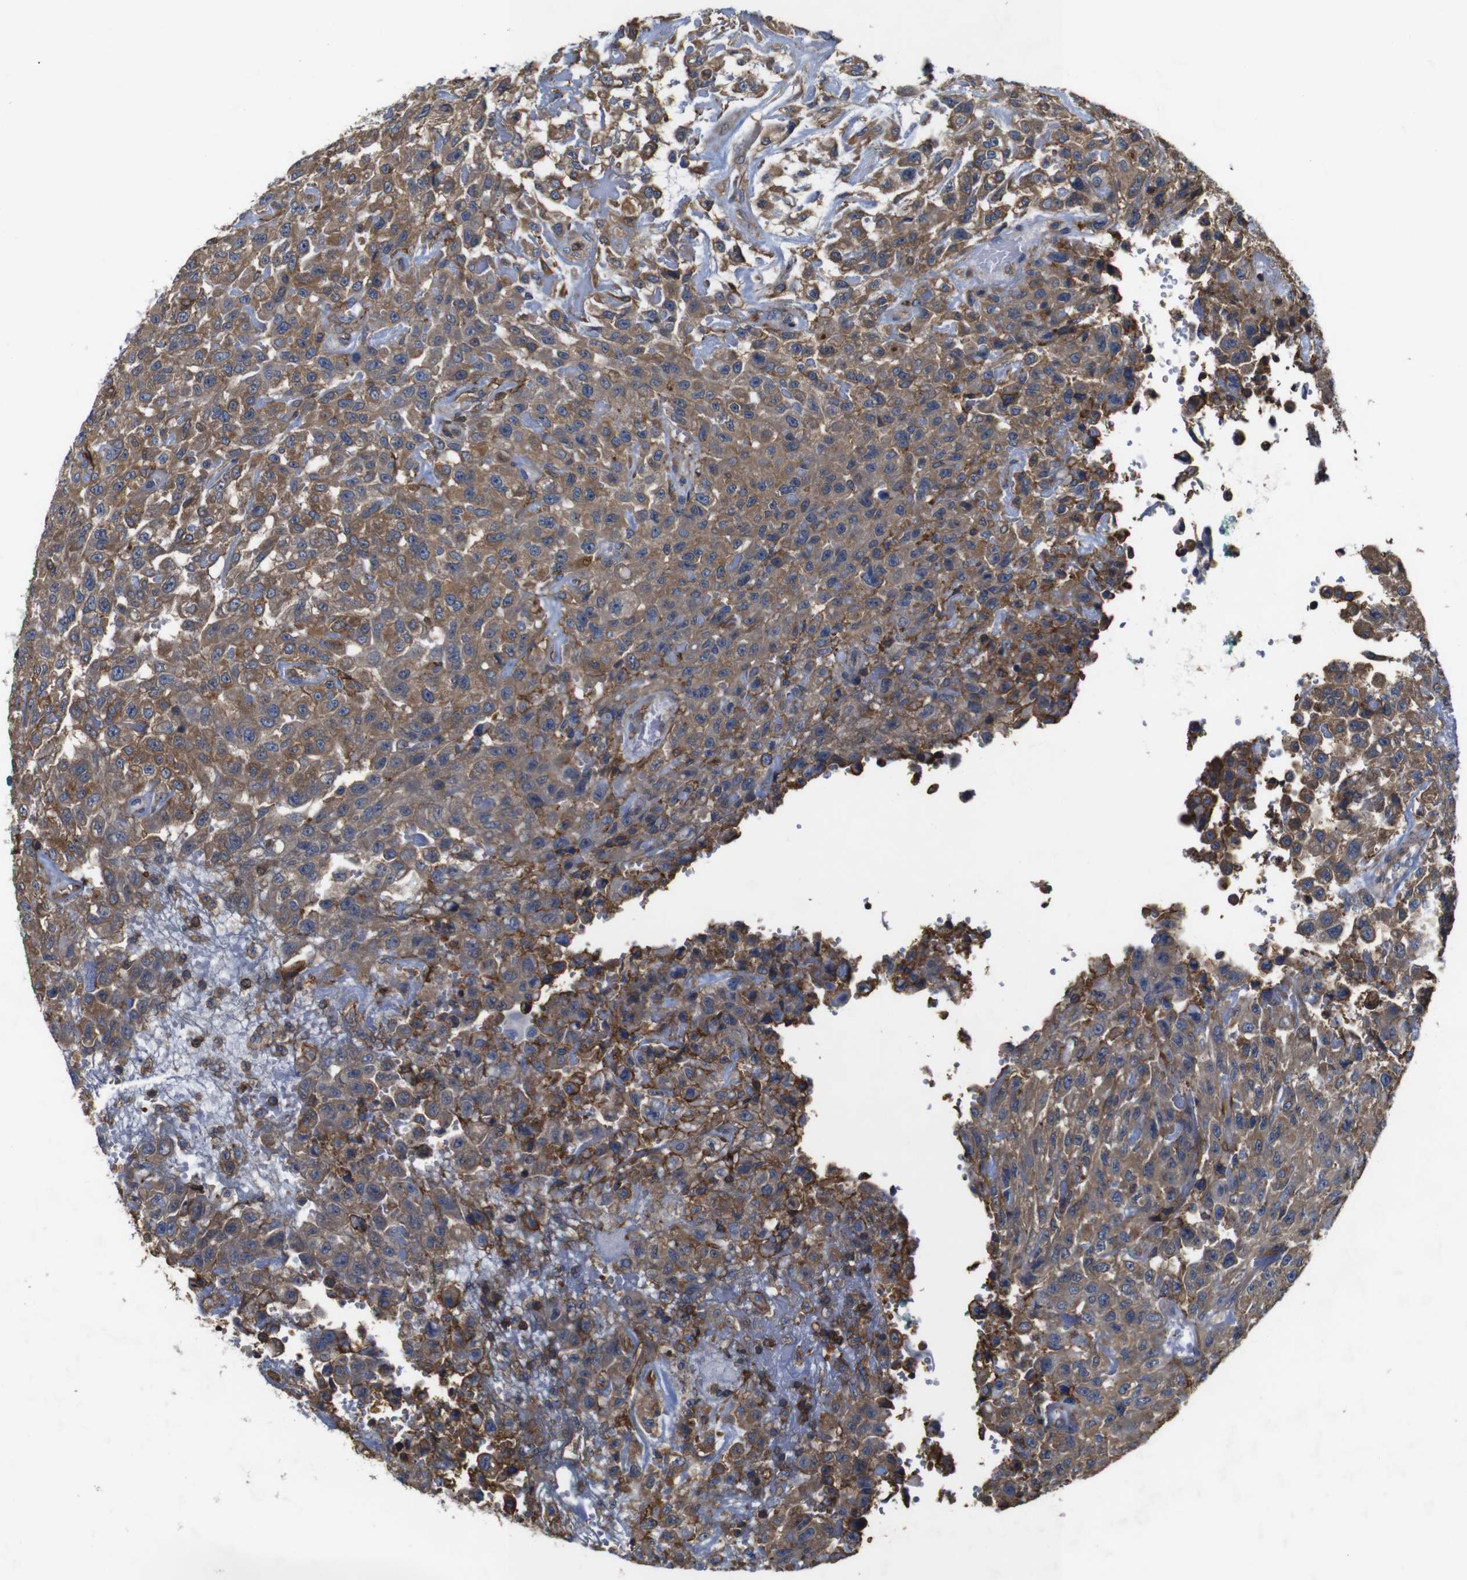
{"staining": {"intensity": "moderate", "quantity": ">75%", "location": "cytoplasmic/membranous"}, "tissue": "urothelial cancer", "cell_type": "Tumor cells", "image_type": "cancer", "snomed": [{"axis": "morphology", "description": "Urothelial carcinoma, High grade"}, {"axis": "topography", "description": "Urinary bladder"}], "caption": "Immunohistochemical staining of urothelial cancer reveals moderate cytoplasmic/membranous protein expression in about >75% of tumor cells.", "gene": "PI4KA", "patient": {"sex": "male", "age": 46}}